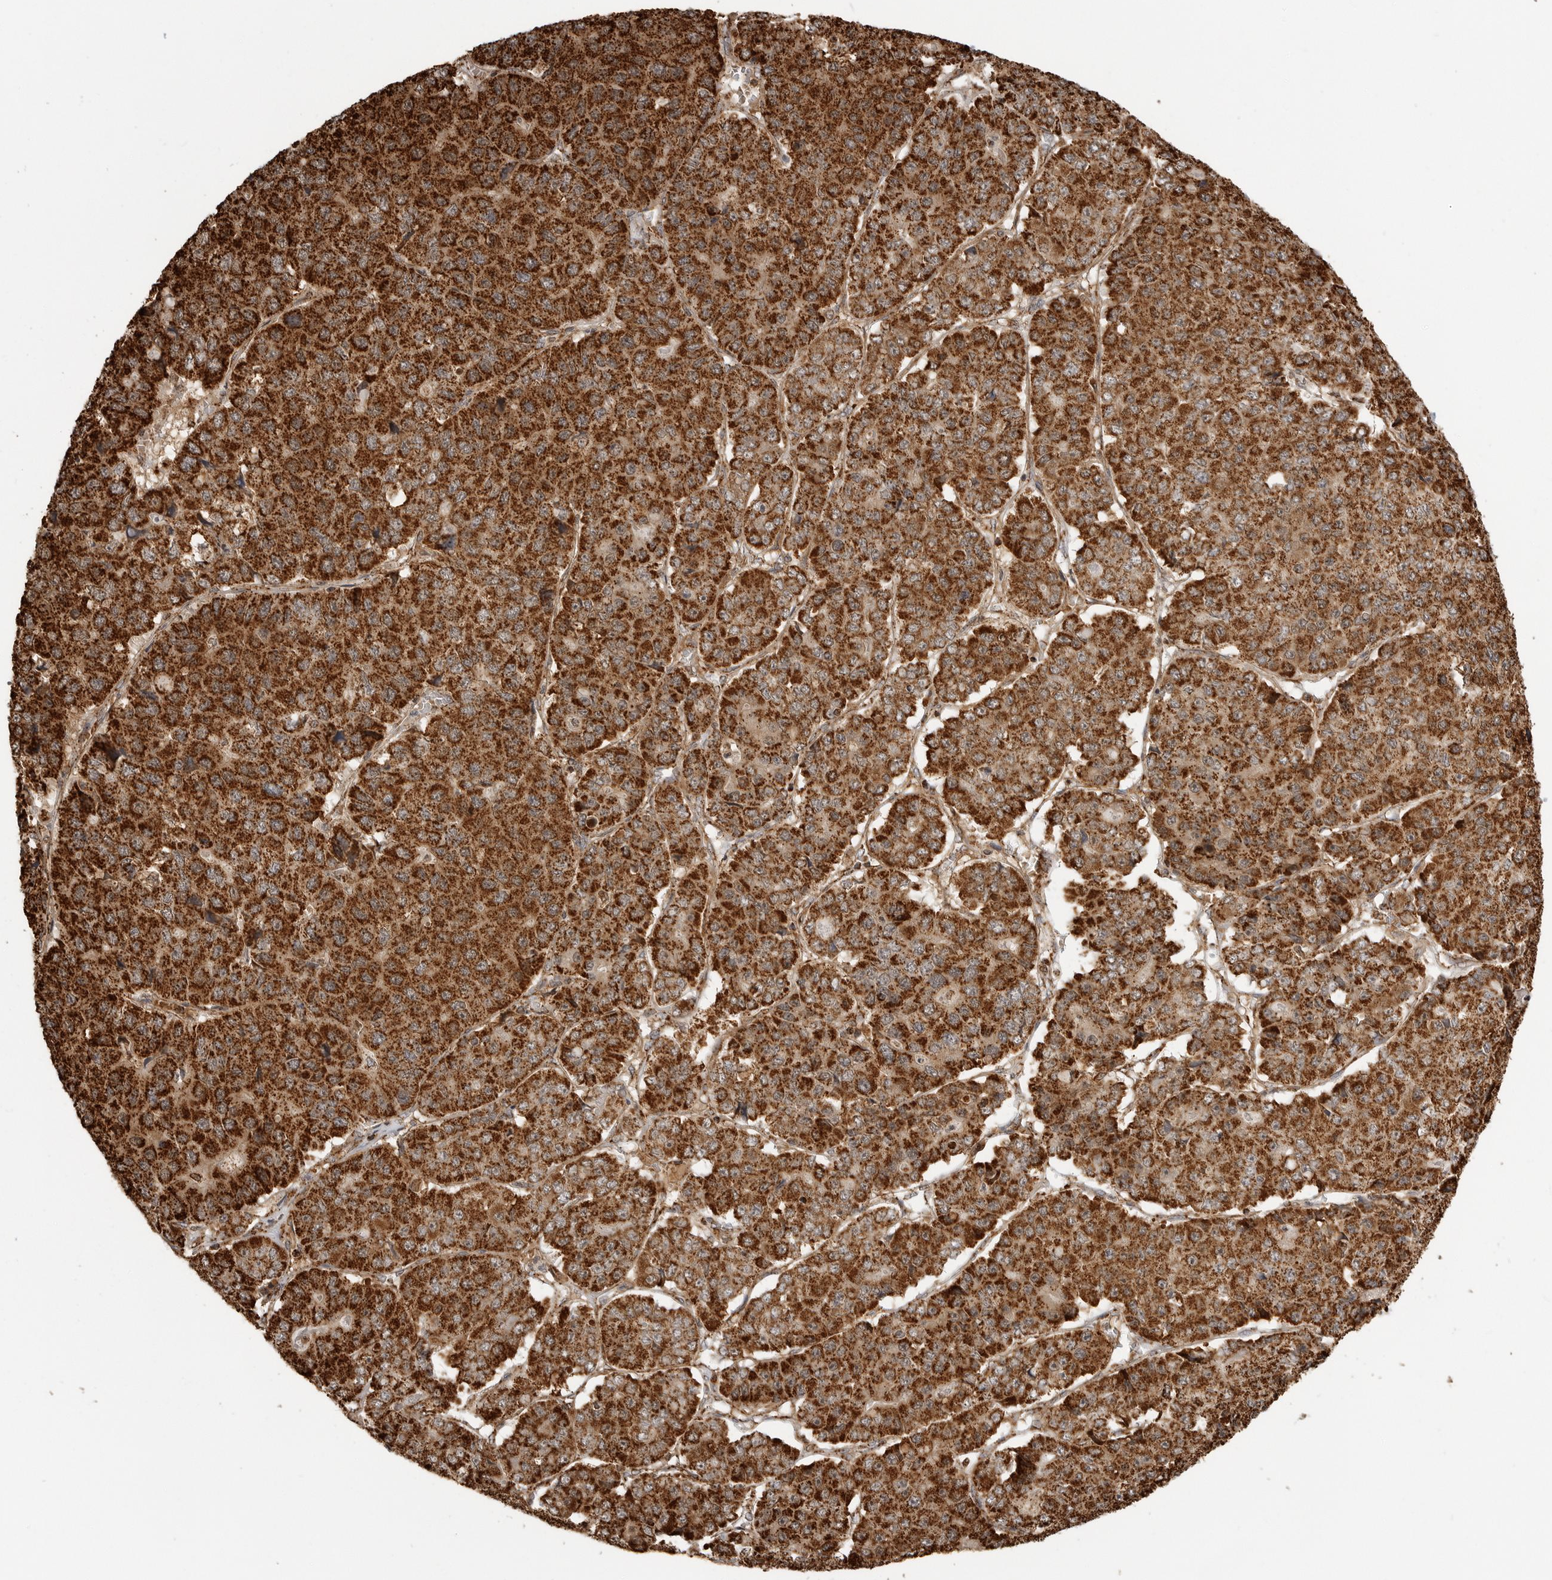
{"staining": {"intensity": "strong", "quantity": ">75%", "location": "cytoplasmic/membranous"}, "tissue": "pancreatic cancer", "cell_type": "Tumor cells", "image_type": "cancer", "snomed": [{"axis": "morphology", "description": "Adenocarcinoma, NOS"}, {"axis": "topography", "description": "Pancreas"}], "caption": "Protein staining exhibits strong cytoplasmic/membranous positivity in about >75% of tumor cells in pancreatic cancer. (DAB IHC with brightfield microscopy, high magnification).", "gene": "BMP2K", "patient": {"sex": "male", "age": 50}}